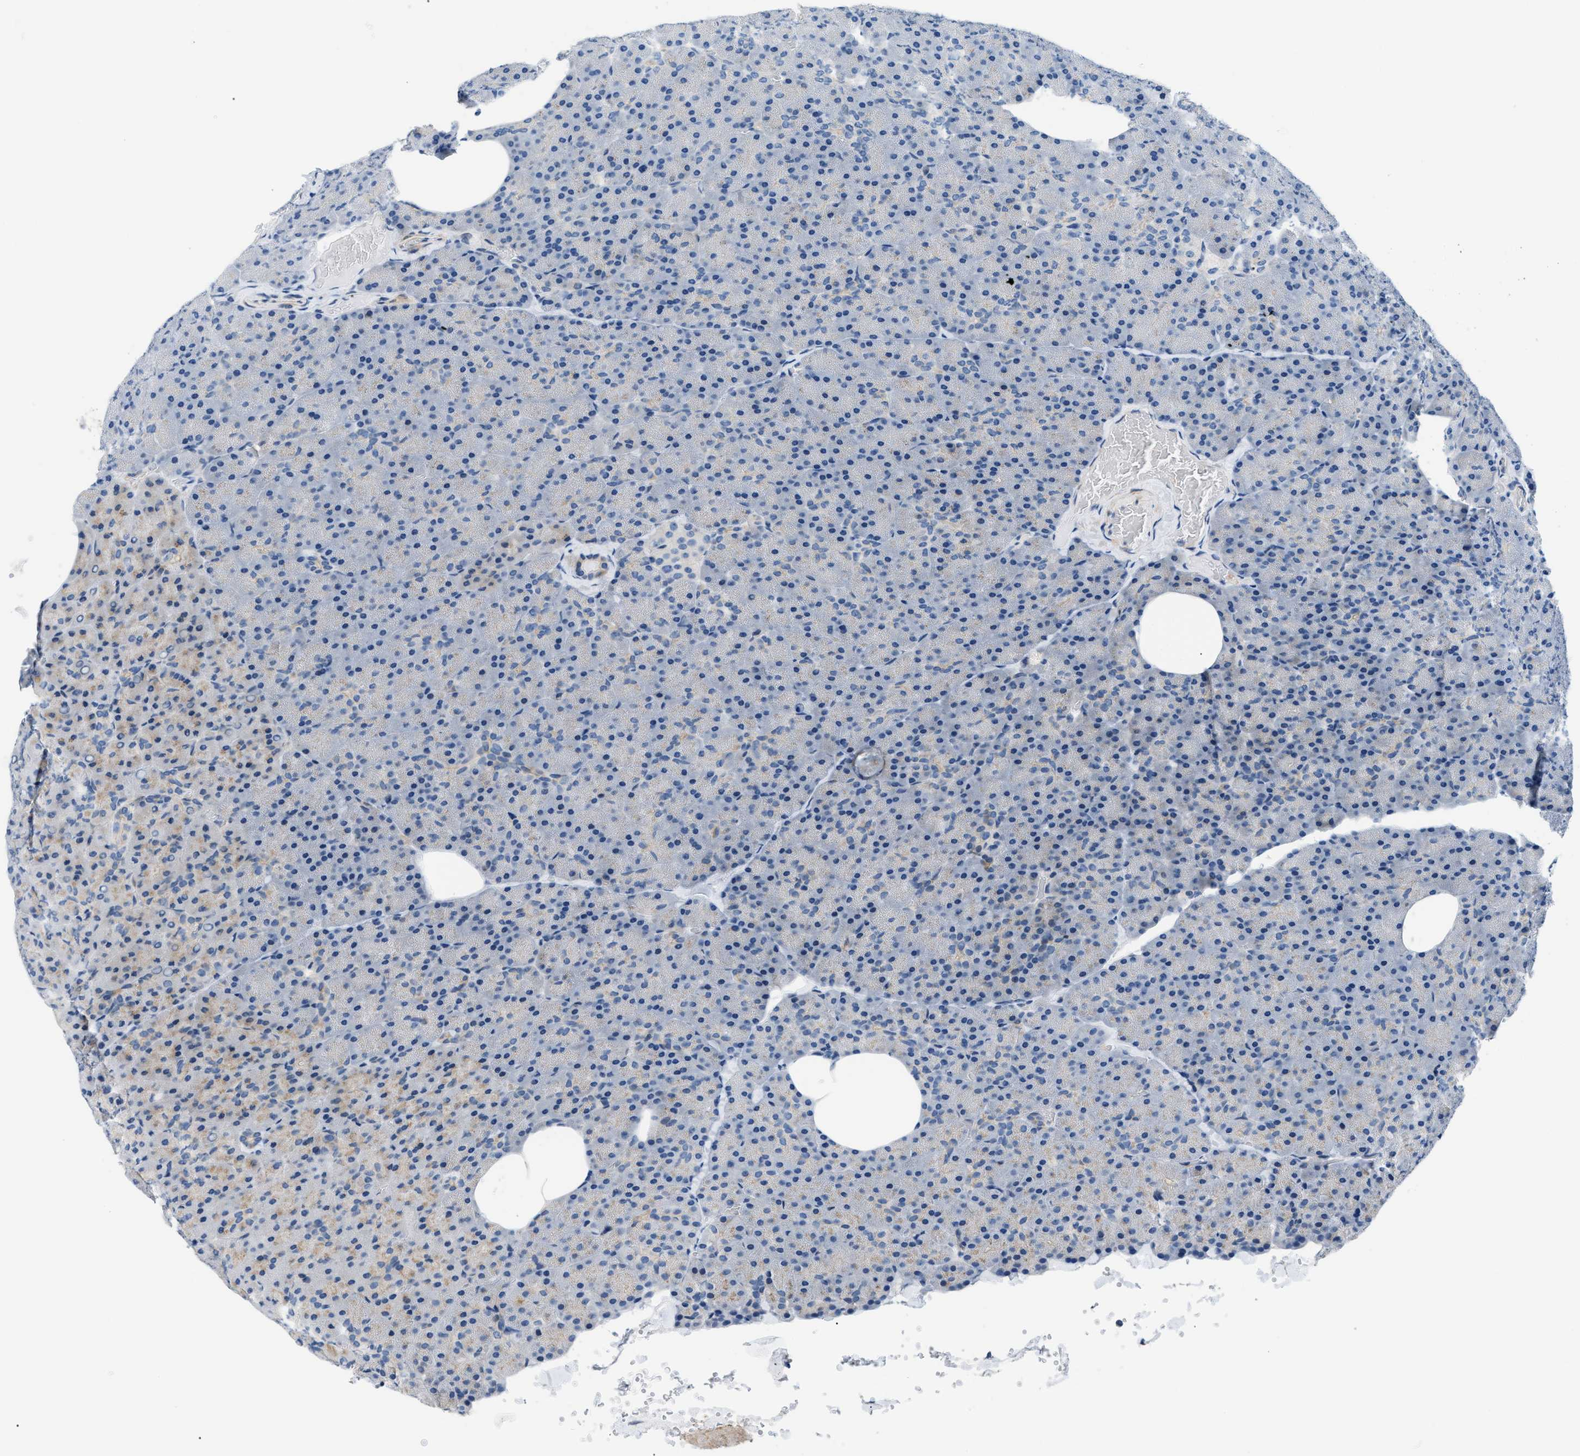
{"staining": {"intensity": "weak", "quantity": "<25%", "location": "cytoplasmic/membranous"}, "tissue": "pancreas", "cell_type": "Exocrine glandular cells", "image_type": "normal", "snomed": [{"axis": "morphology", "description": "Normal tissue, NOS"}, {"axis": "topography", "description": "Pancreas"}], "caption": "Benign pancreas was stained to show a protein in brown. There is no significant expression in exocrine glandular cells. The staining is performed using DAB brown chromogen with nuclei counter-stained in using hematoxylin.", "gene": "FDCSP", "patient": {"sex": "female", "age": 35}}